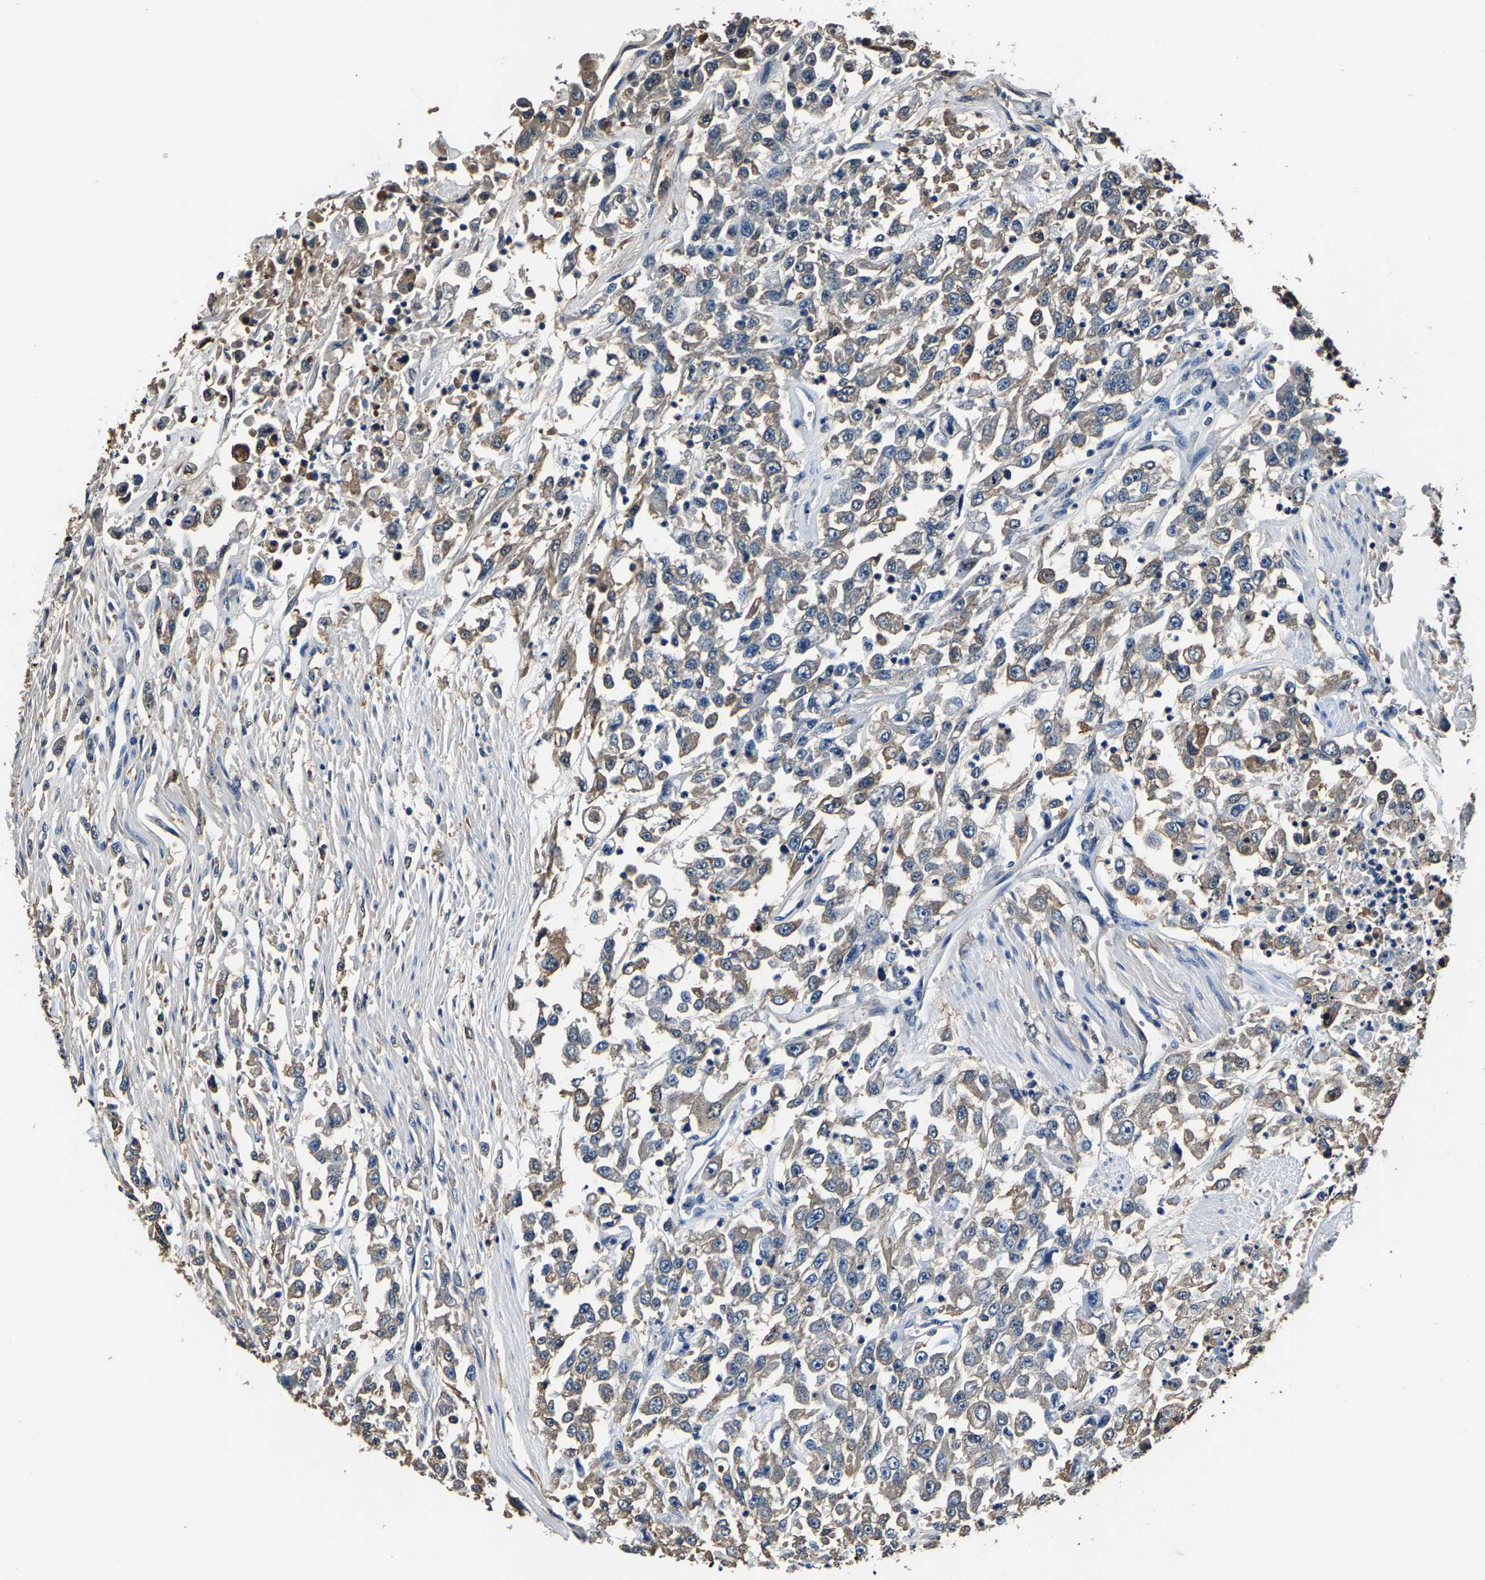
{"staining": {"intensity": "weak", "quantity": "25%-75%", "location": "cytoplasmic/membranous"}, "tissue": "urothelial cancer", "cell_type": "Tumor cells", "image_type": "cancer", "snomed": [{"axis": "morphology", "description": "Urothelial carcinoma, High grade"}, {"axis": "topography", "description": "Urinary bladder"}], "caption": "DAB (3,3'-diaminobenzidine) immunohistochemical staining of human urothelial cancer shows weak cytoplasmic/membranous protein positivity in approximately 25%-75% of tumor cells.", "gene": "ALDOB", "patient": {"sex": "male", "age": 46}}